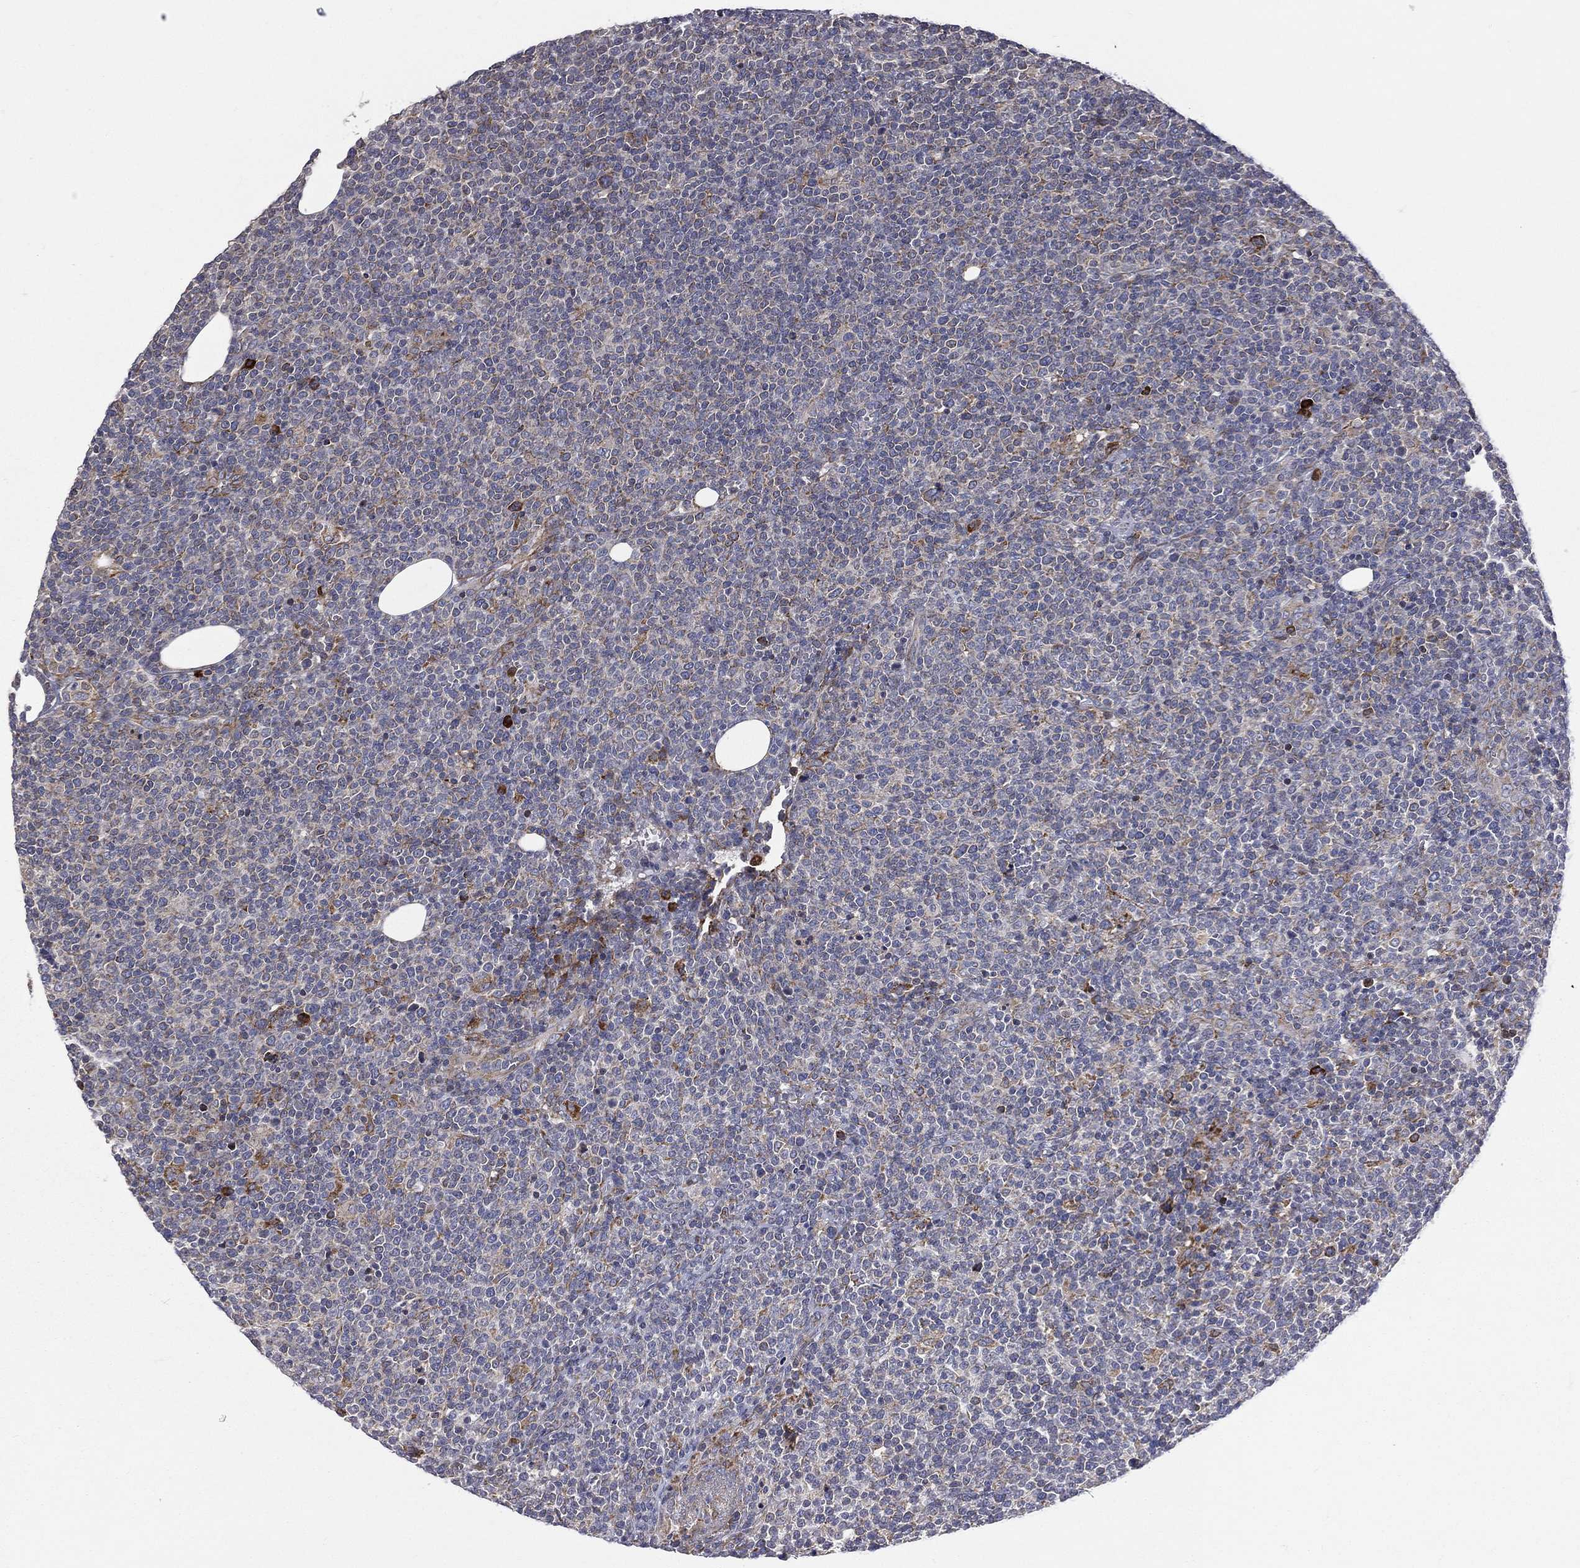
{"staining": {"intensity": "moderate", "quantity": "<25%", "location": "cytoplasmic/membranous"}, "tissue": "lymphoma", "cell_type": "Tumor cells", "image_type": "cancer", "snomed": [{"axis": "morphology", "description": "Malignant lymphoma, non-Hodgkin's type, High grade"}, {"axis": "topography", "description": "Lymph node"}], "caption": "Protein staining displays moderate cytoplasmic/membranous positivity in approximately <25% of tumor cells in lymphoma.", "gene": "C20orf96", "patient": {"sex": "male", "age": 61}}